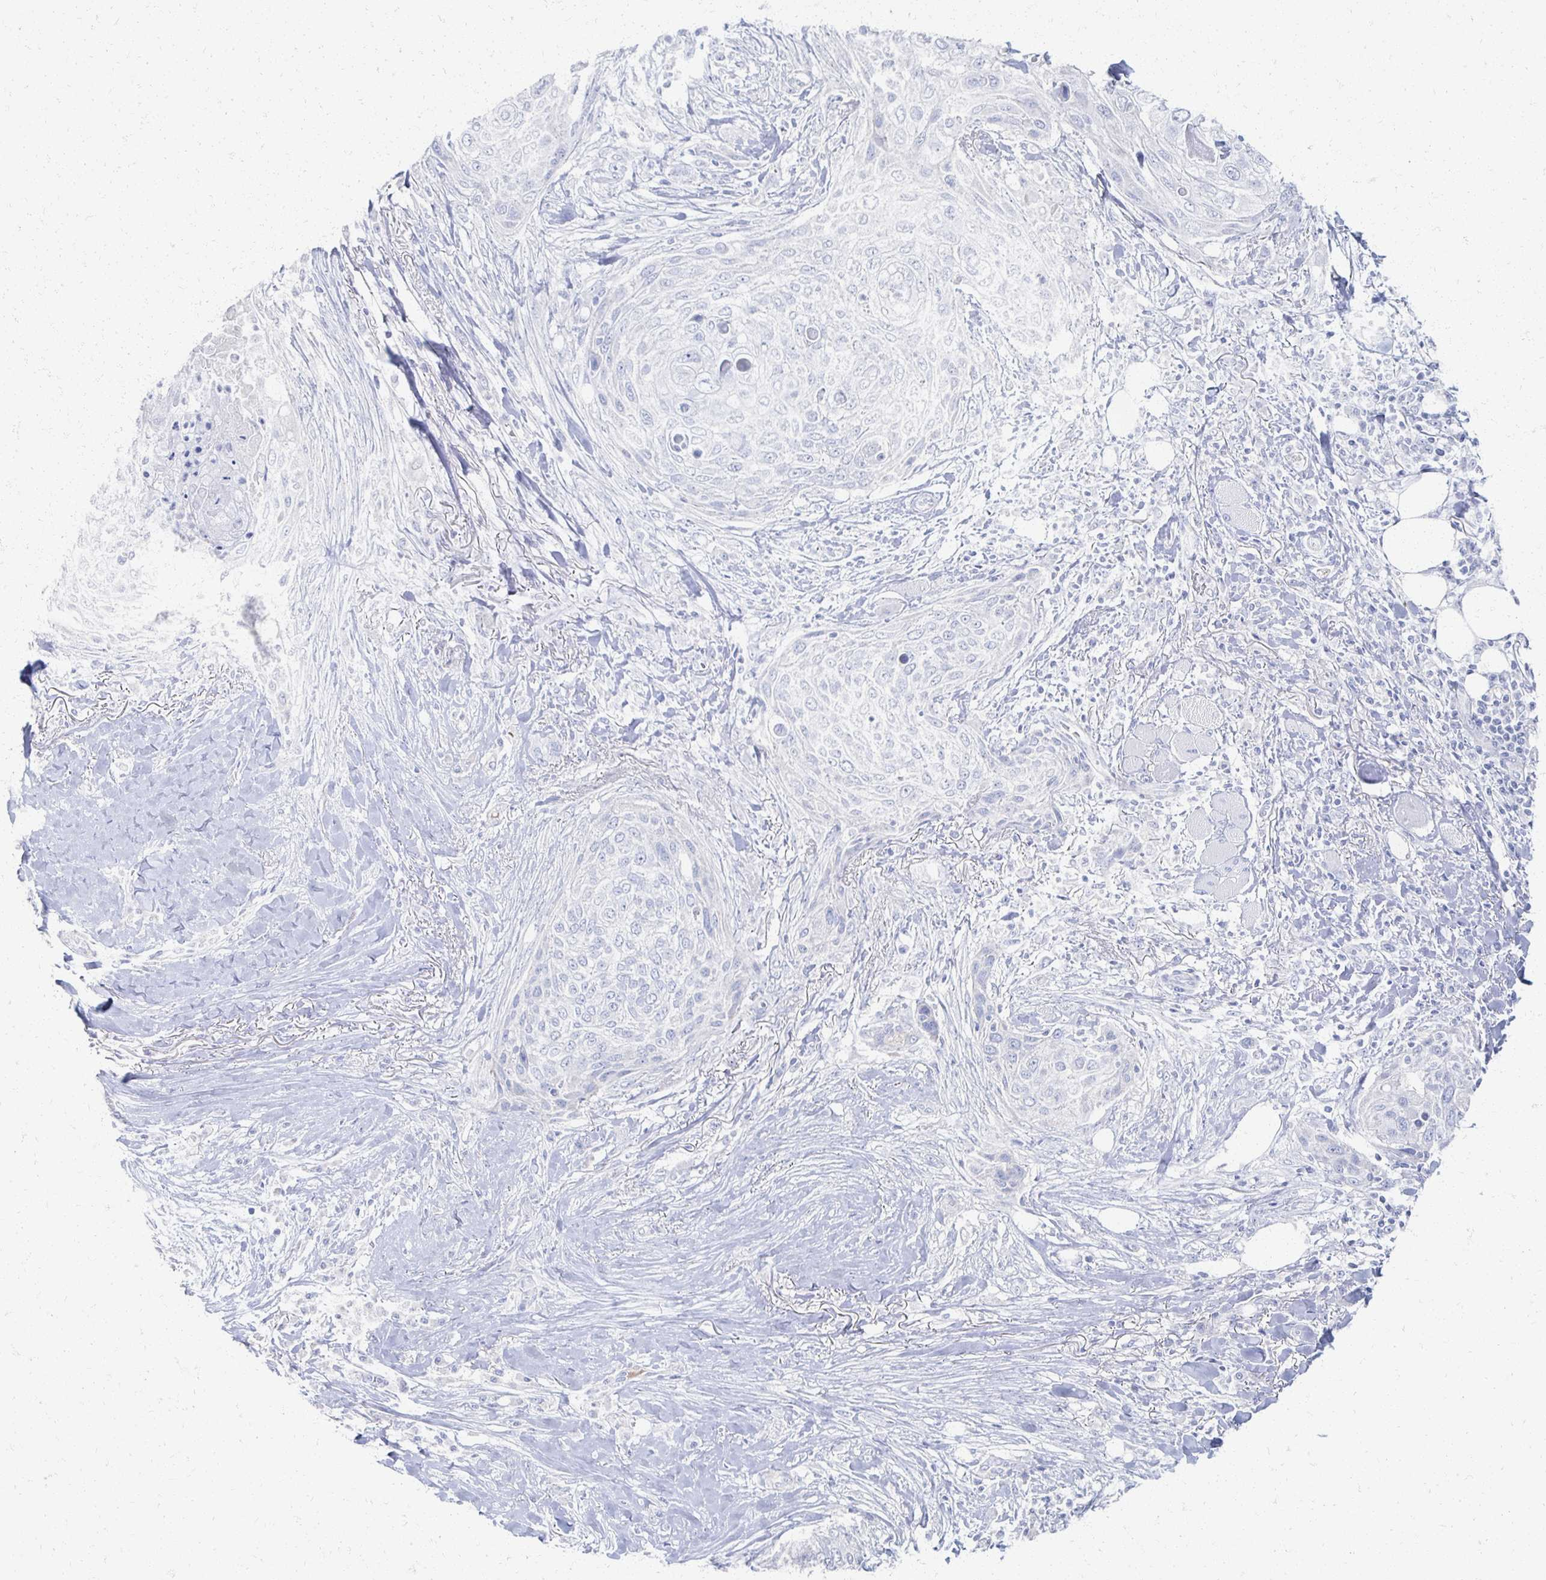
{"staining": {"intensity": "negative", "quantity": "none", "location": "none"}, "tissue": "skin cancer", "cell_type": "Tumor cells", "image_type": "cancer", "snomed": [{"axis": "morphology", "description": "Squamous cell carcinoma, NOS"}, {"axis": "topography", "description": "Skin"}], "caption": "Skin cancer stained for a protein using IHC displays no staining tumor cells.", "gene": "PRR20A", "patient": {"sex": "female", "age": 87}}